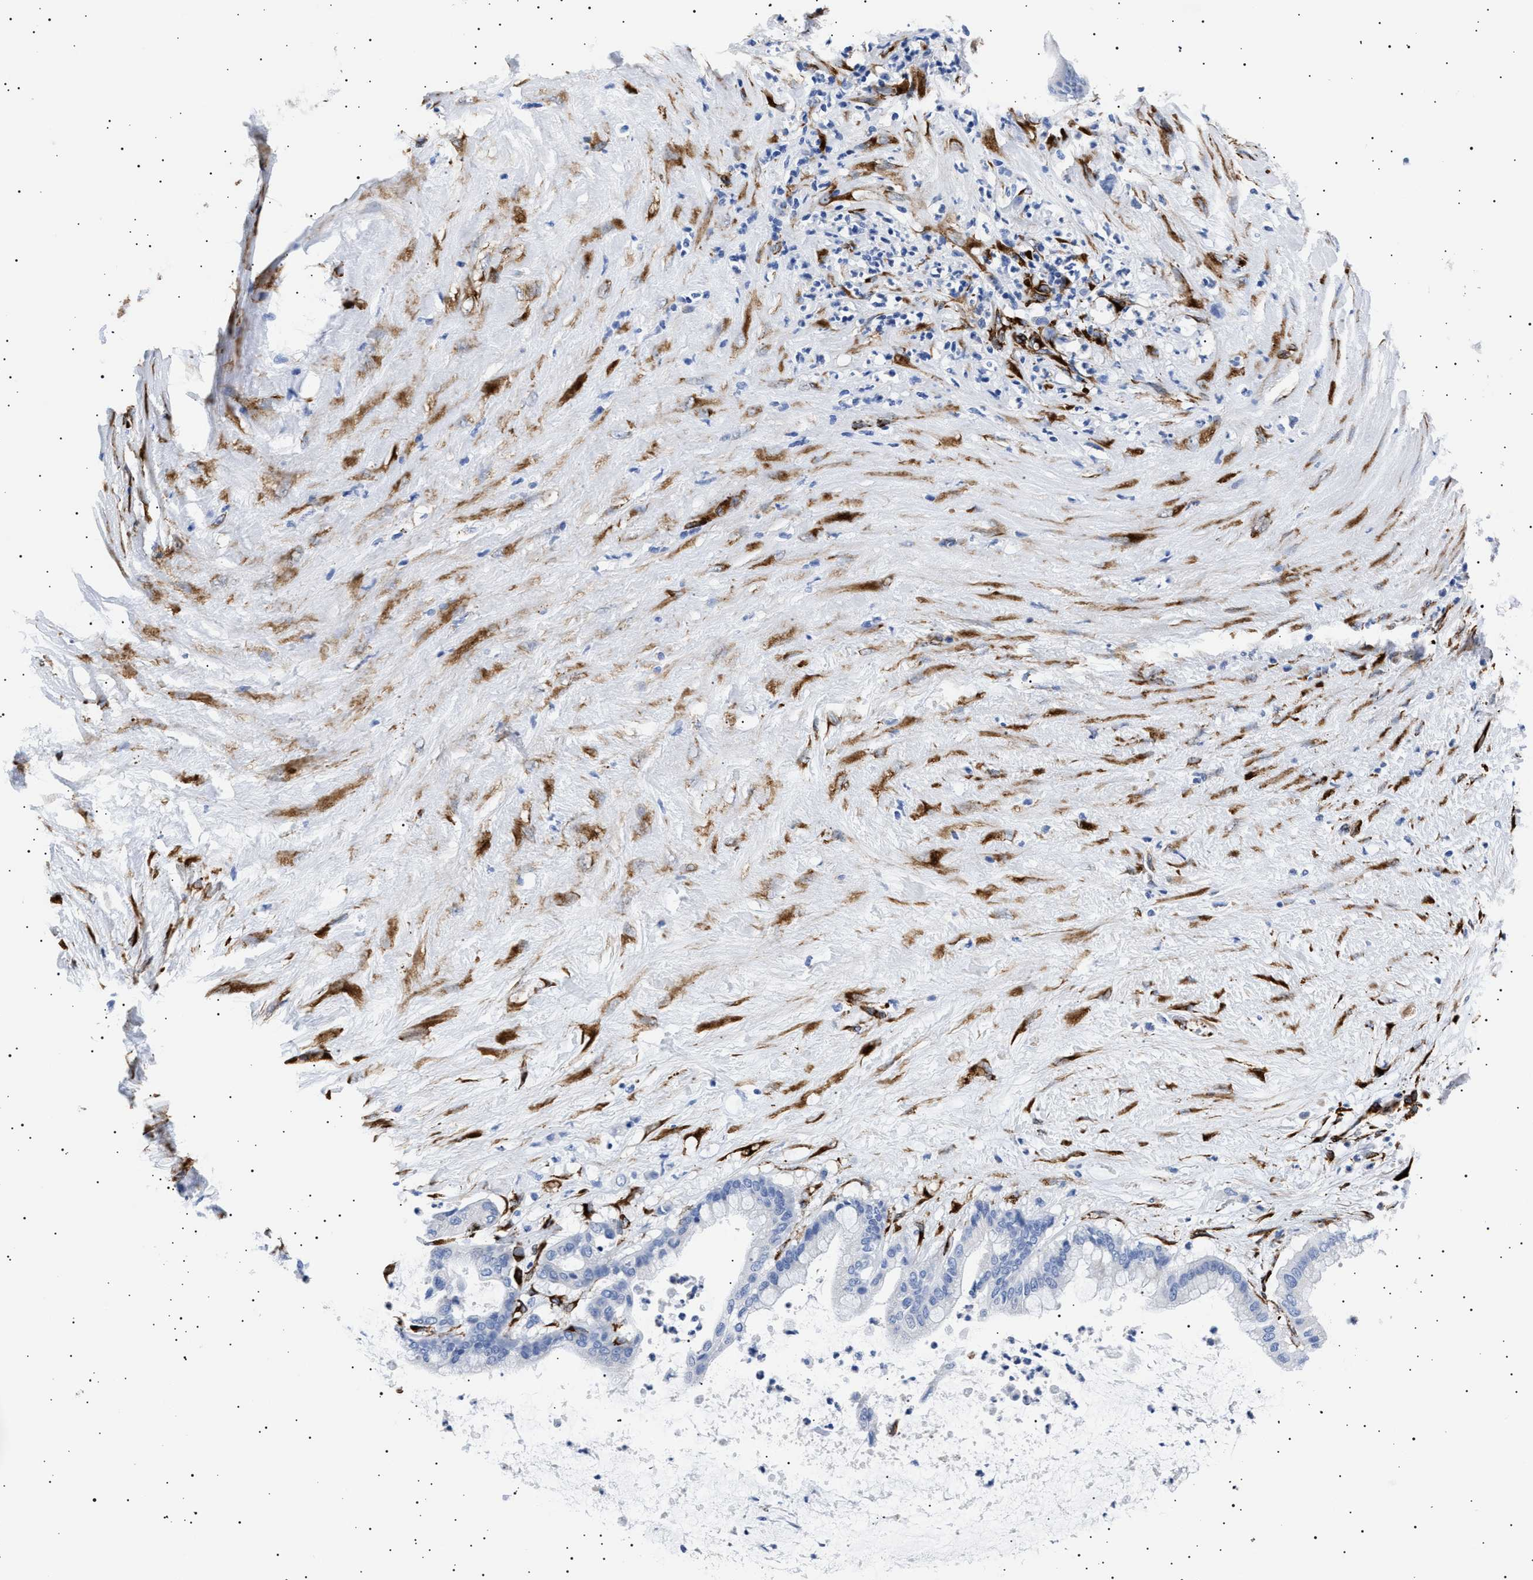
{"staining": {"intensity": "negative", "quantity": "none", "location": "none"}, "tissue": "pancreatic cancer", "cell_type": "Tumor cells", "image_type": "cancer", "snomed": [{"axis": "morphology", "description": "Adenocarcinoma, NOS"}, {"axis": "topography", "description": "Pancreas"}], "caption": "IHC image of human pancreatic adenocarcinoma stained for a protein (brown), which shows no staining in tumor cells. (DAB (3,3'-diaminobenzidine) IHC, high magnification).", "gene": "HEMGN", "patient": {"sex": "male", "age": 41}}